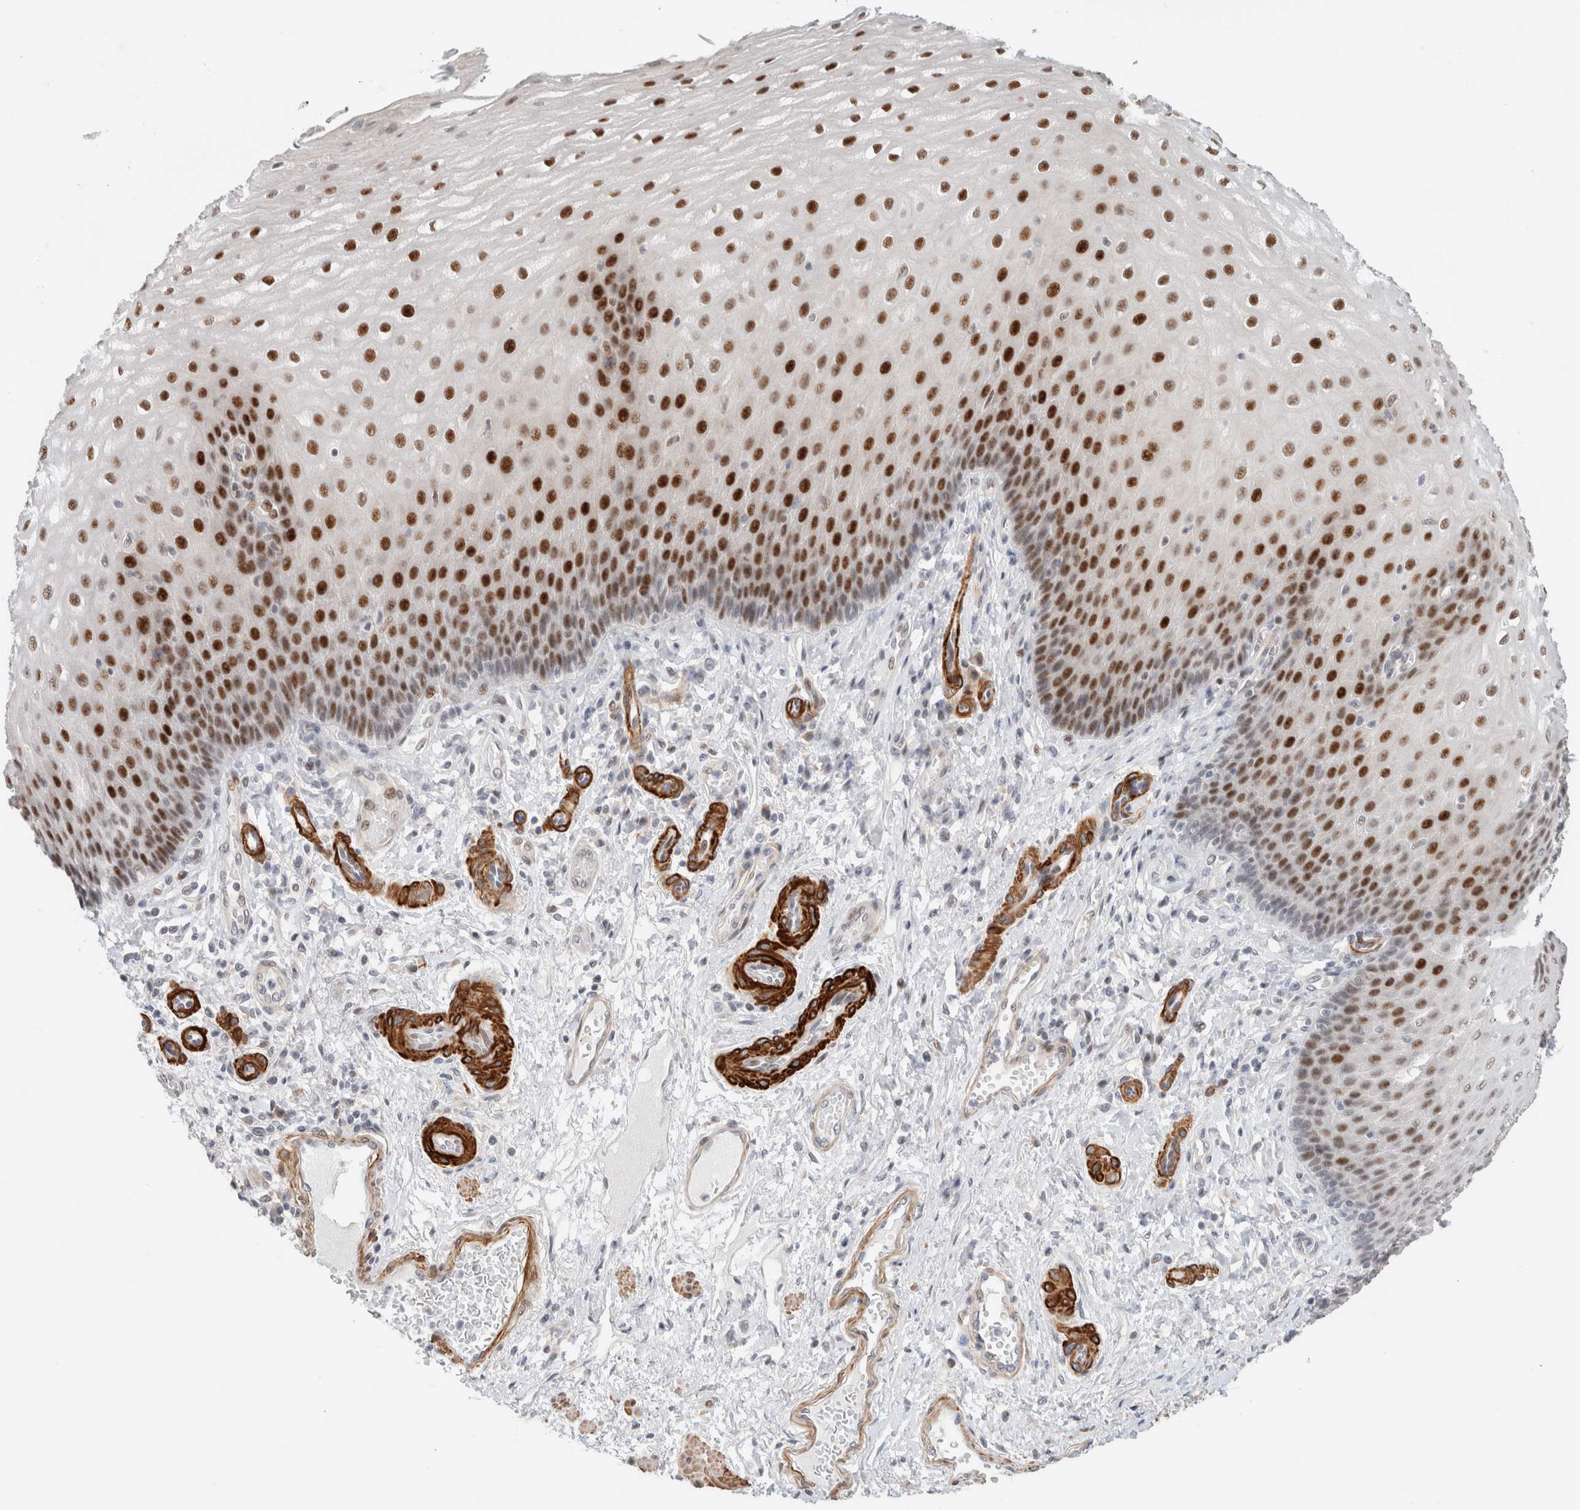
{"staining": {"intensity": "strong", "quantity": ">75%", "location": "nuclear"}, "tissue": "esophagus", "cell_type": "Squamous epithelial cells", "image_type": "normal", "snomed": [{"axis": "morphology", "description": "Normal tissue, NOS"}, {"axis": "topography", "description": "Esophagus"}], "caption": "Esophagus stained with IHC shows strong nuclear expression in about >75% of squamous epithelial cells. (DAB (3,3'-diaminobenzidine) = brown stain, brightfield microscopy at high magnification).", "gene": "ID3", "patient": {"sex": "male", "age": 54}}